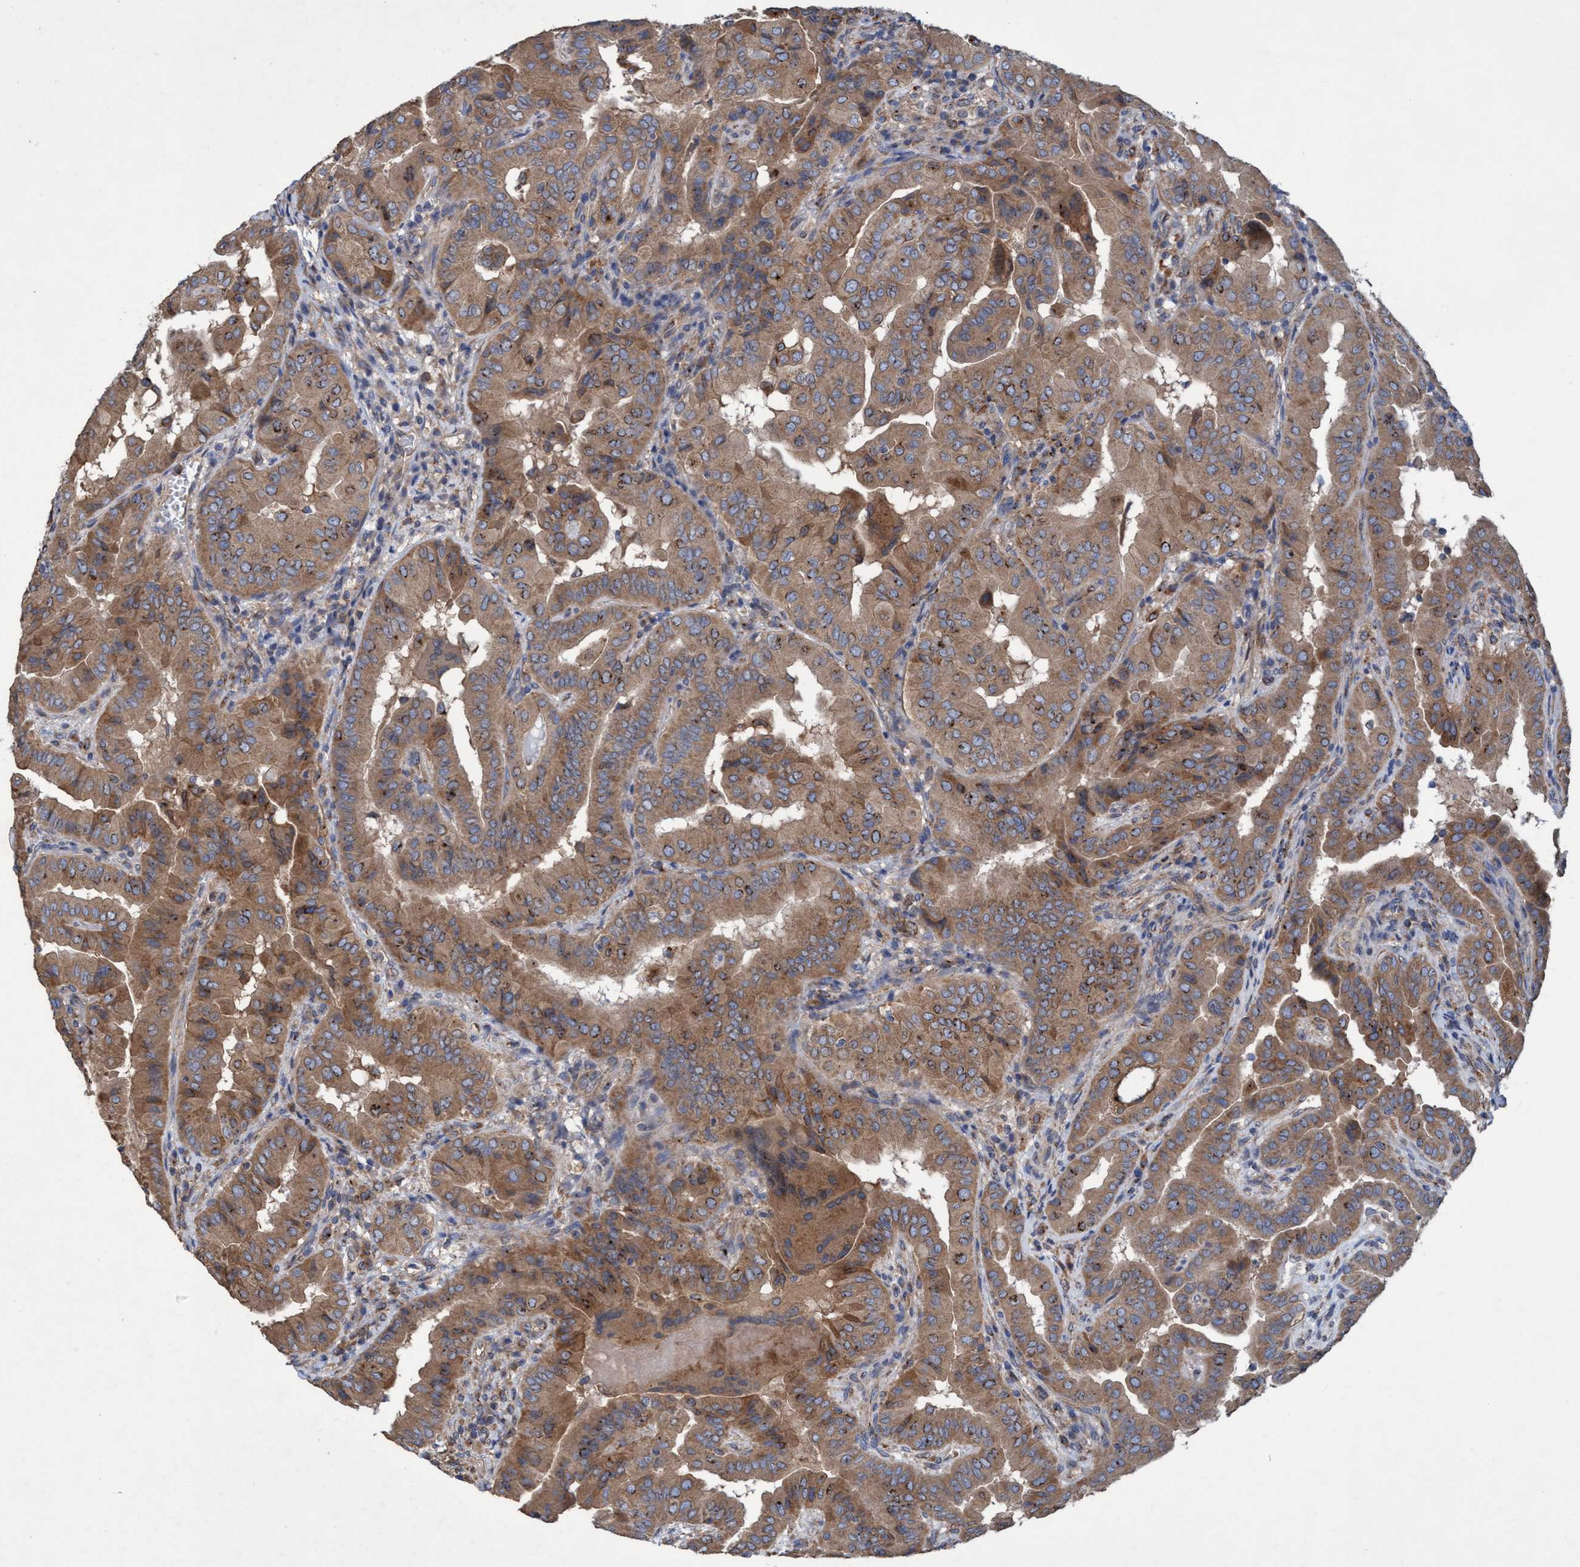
{"staining": {"intensity": "moderate", "quantity": ">75%", "location": "cytoplasmic/membranous"}, "tissue": "thyroid cancer", "cell_type": "Tumor cells", "image_type": "cancer", "snomed": [{"axis": "morphology", "description": "Papillary adenocarcinoma, NOS"}, {"axis": "topography", "description": "Thyroid gland"}], "caption": "Immunohistochemistry (IHC) micrograph of neoplastic tissue: human thyroid cancer (papillary adenocarcinoma) stained using IHC exhibits medium levels of moderate protein expression localized specifically in the cytoplasmic/membranous of tumor cells, appearing as a cytoplasmic/membranous brown color.", "gene": "BICD2", "patient": {"sex": "male", "age": 33}}